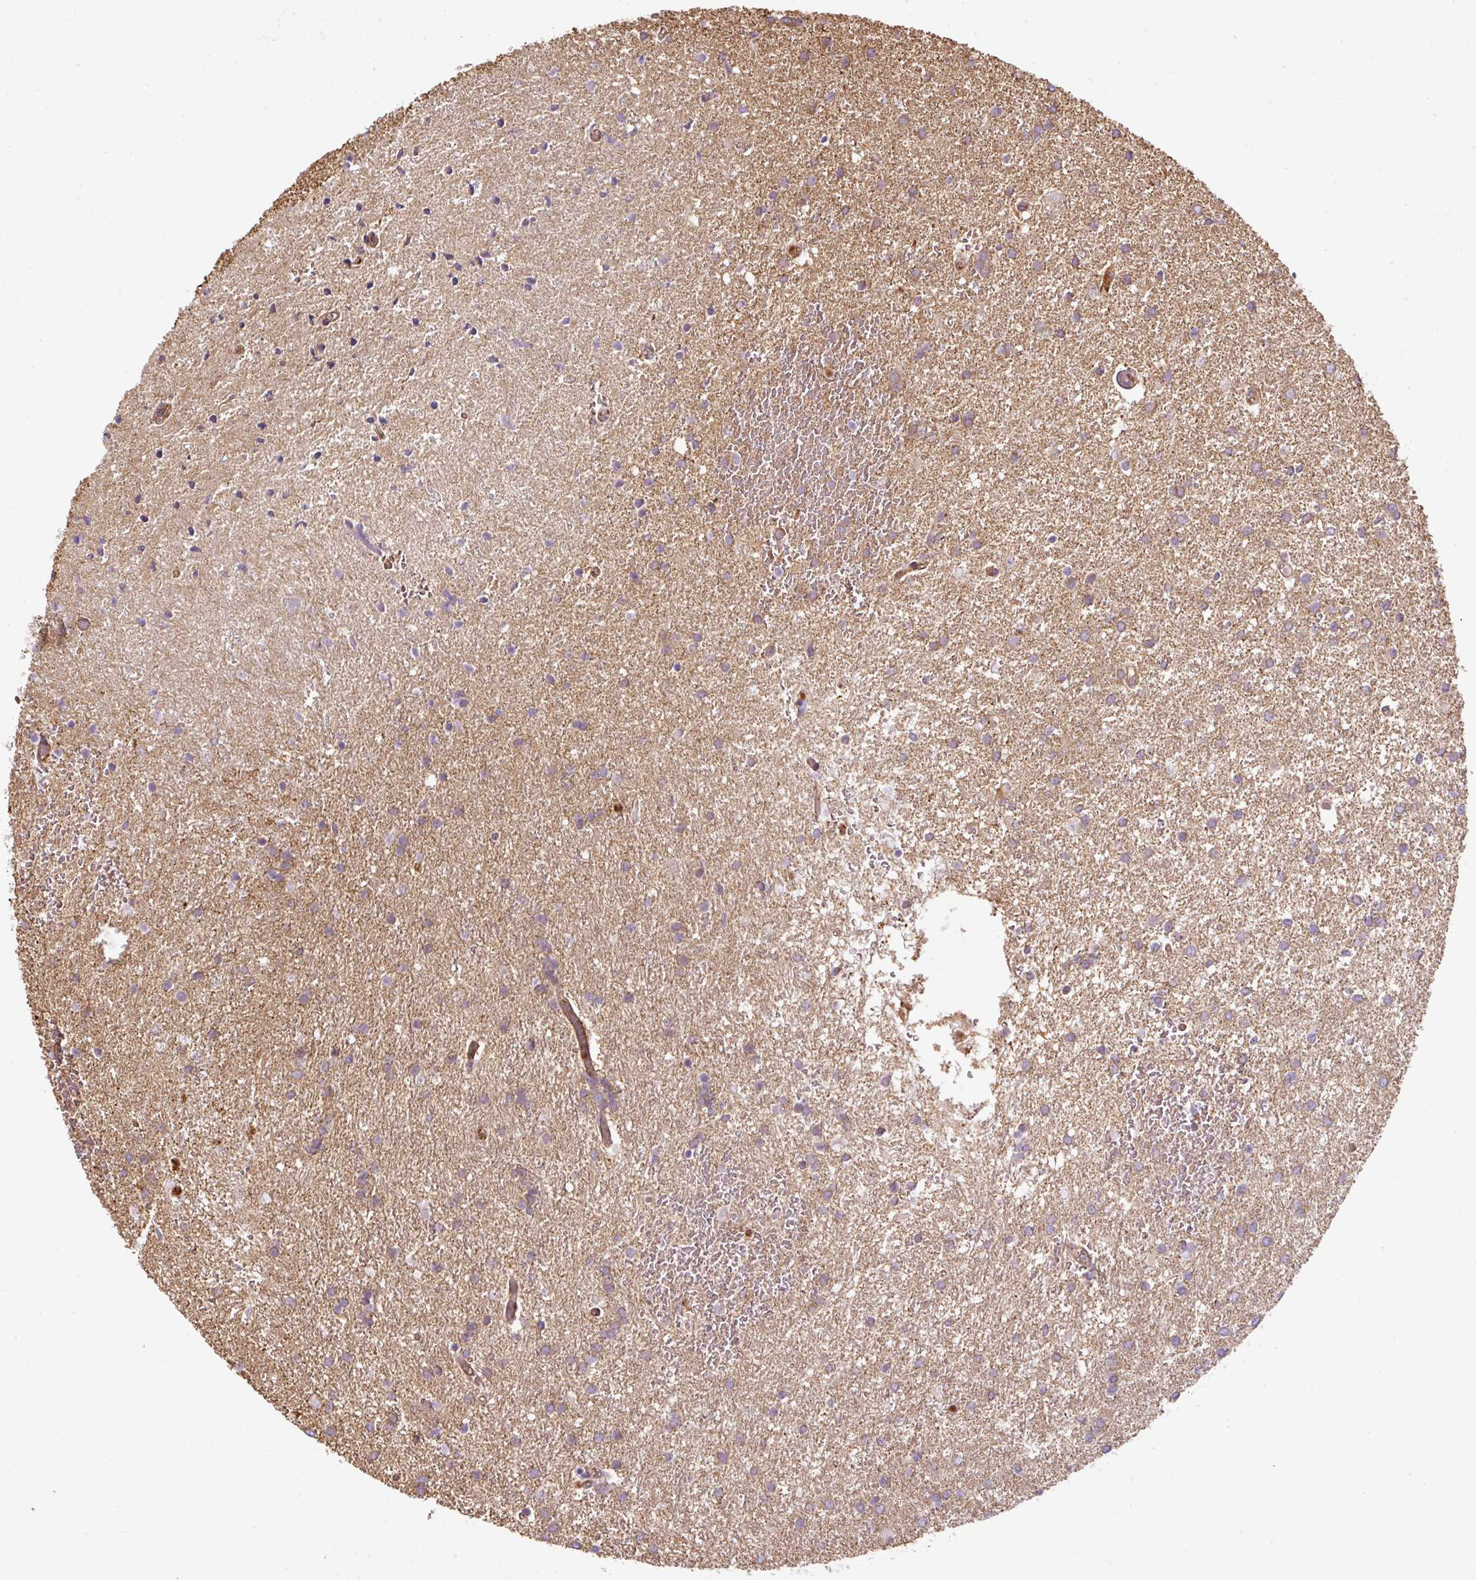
{"staining": {"intensity": "negative", "quantity": "none", "location": "none"}, "tissue": "glioma", "cell_type": "Tumor cells", "image_type": "cancer", "snomed": [{"axis": "morphology", "description": "Glioma, malignant, High grade"}, {"axis": "topography", "description": "Brain"}], "caption": "Immunohistochemistry (IHC) photomicrograph of neoplastic tissue: human malignant high-grade glioma stained with DAB displays no significant protein staining in tumor cells.", "gene": "B3GALT5", "patient": {"sex": "female", "age": 50}}